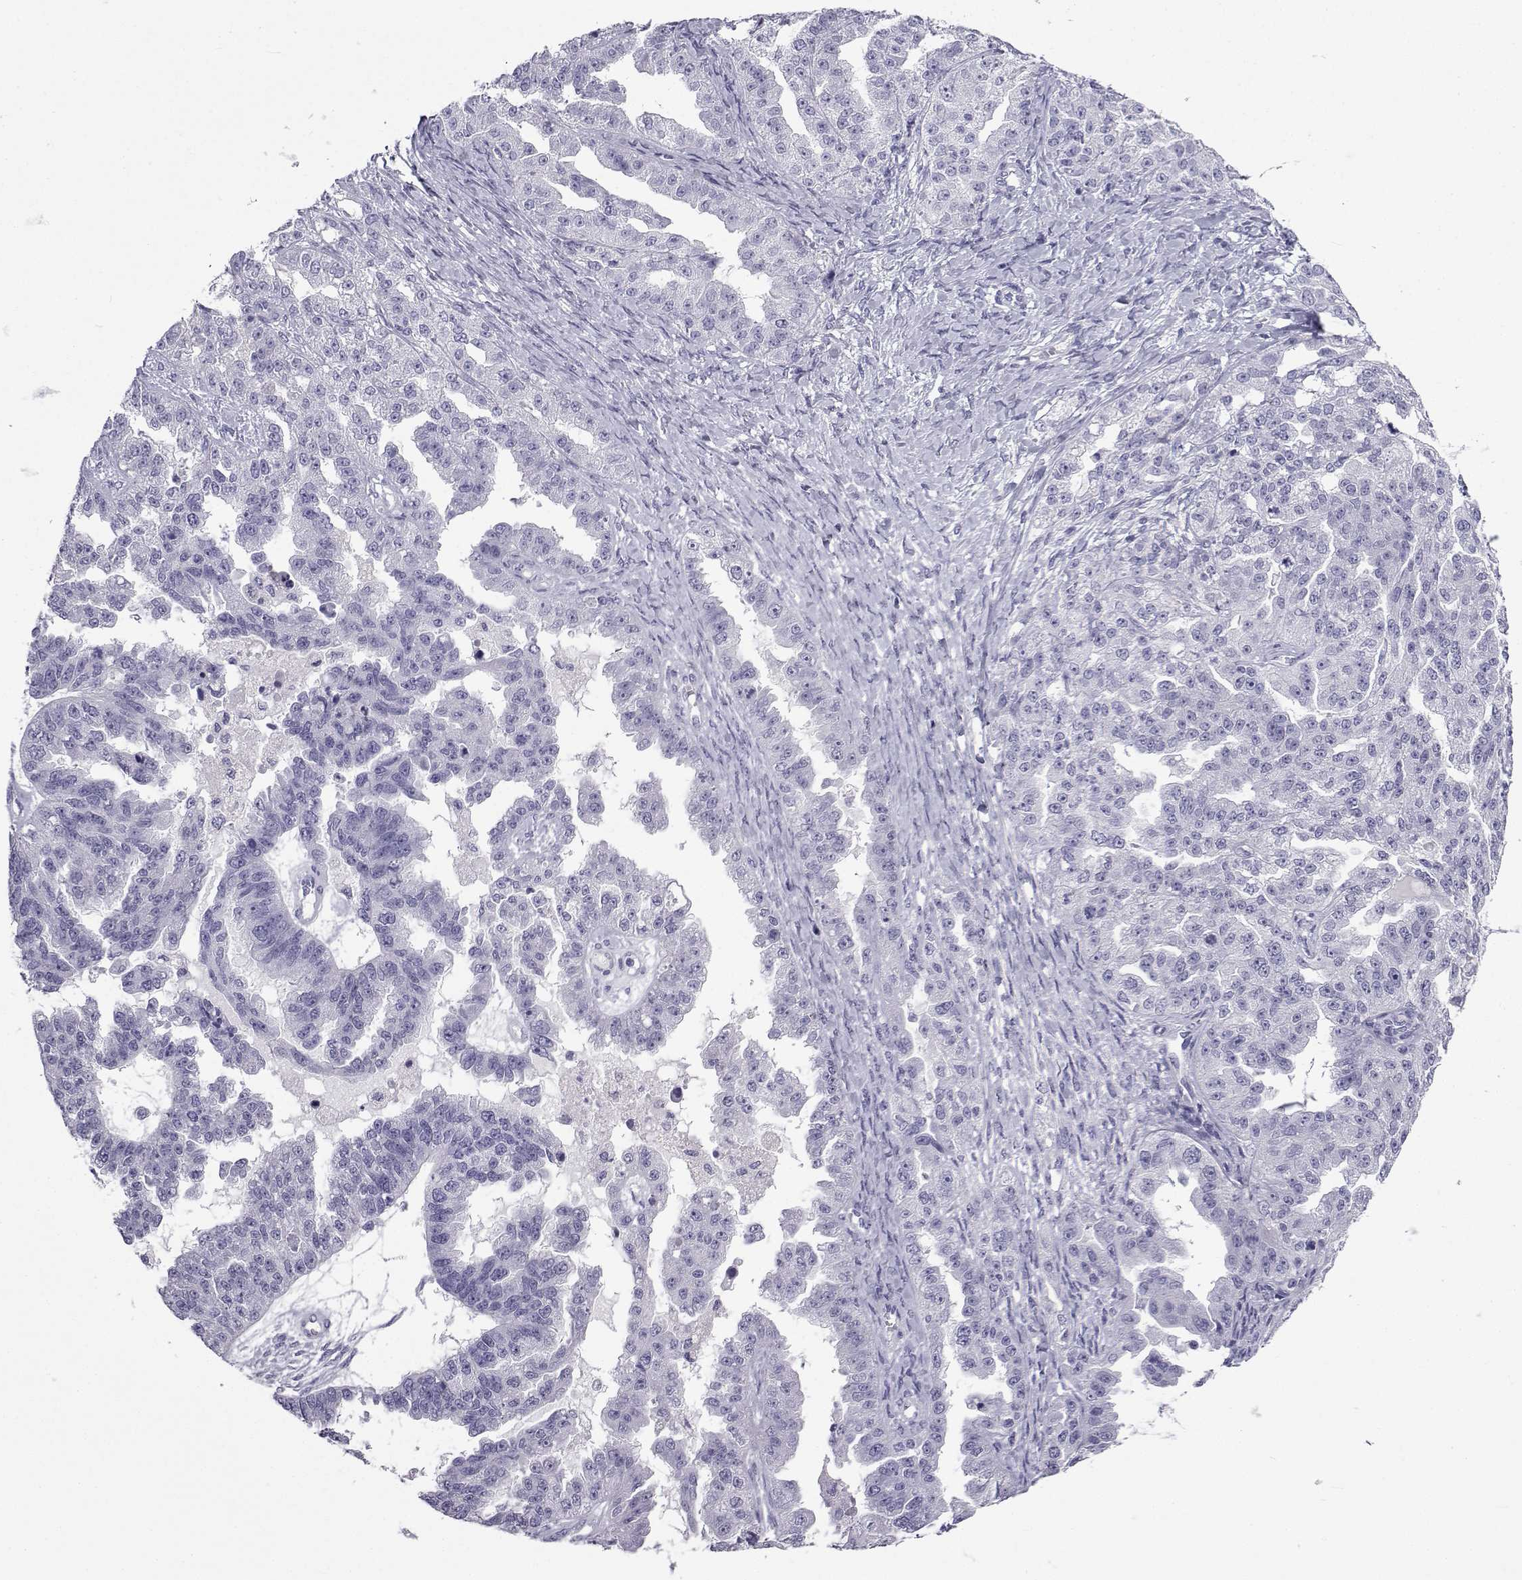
{"staining": {"intensity": "negative", "quantity": "none", "location": "none"}, "tissue": "ovarian cancer", "cell_type": "Tumor cells", "image_type": "cancer", "snomed": [{"axis": "morphology", "description": "Cystadenocarcinoma, serous, NOS"}, {"axis": "topography", "description": "Ovary"}], "caption": "A histopathology image of ovarian cancer stained for a protein exhibits no brown staining in tumor cells.", "gene": "PCSK1N", "patient": {"sex": "female", "age": 58}}